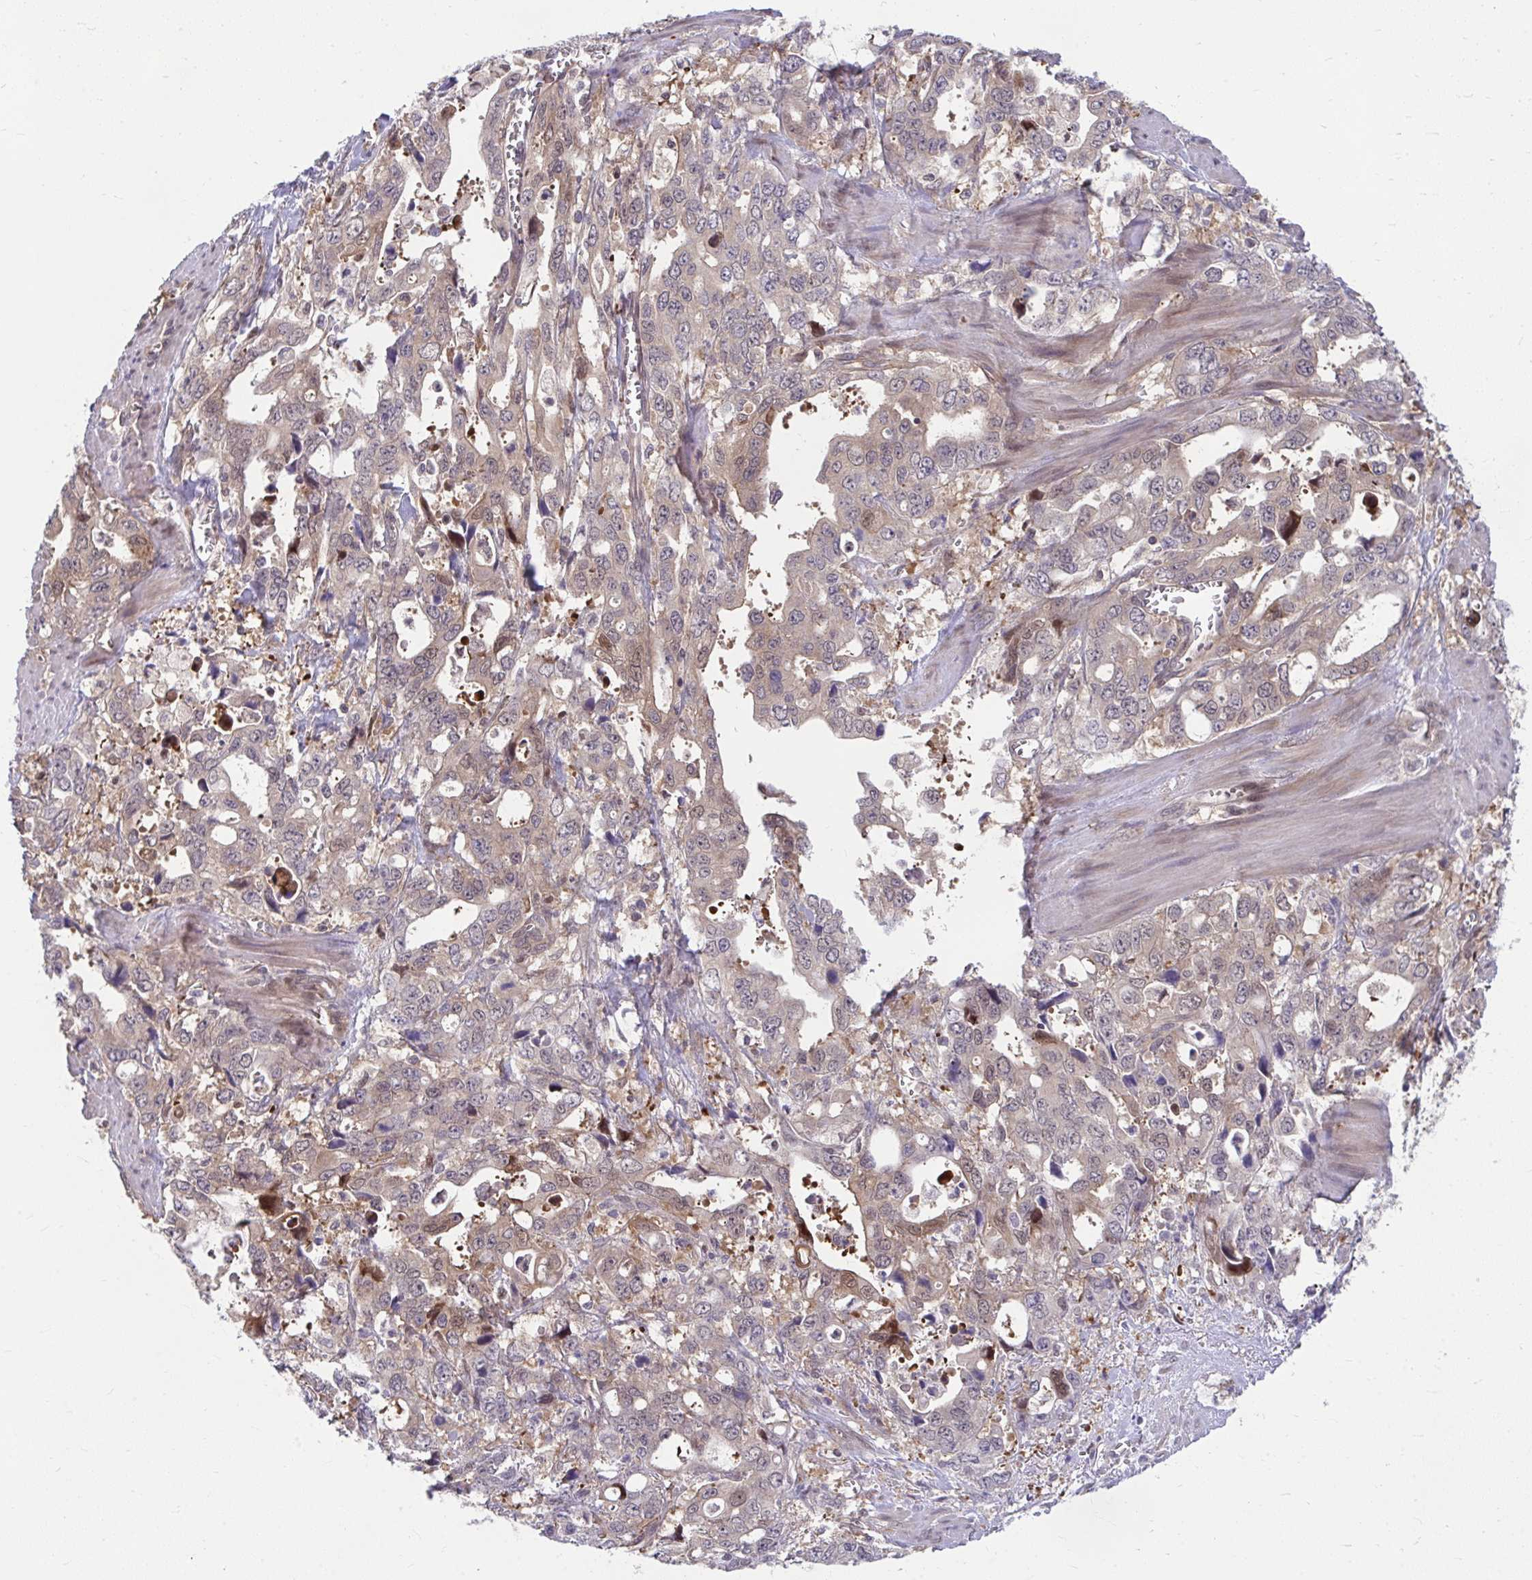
{"staining": {"intensity": "weak", "quantity": "25%-75%", "location": "cytoplasmic/membranous"}, "tissue": "stomach cancer", "cell_type": "Tumor cells", "image_type": "cancer", "snomed": [{"axis": "morphology", "description": "Adenocarcinoma, NOS"}, {"axis": "topography", "description": "Stomach, upper"}], "caption": "Stomach cancer stained for a protein shows weak cytoplasmic/membranous positivity in tumor cells.", "gene": "PCDHB7", "patient": {"sex": "male", "age": 74}}